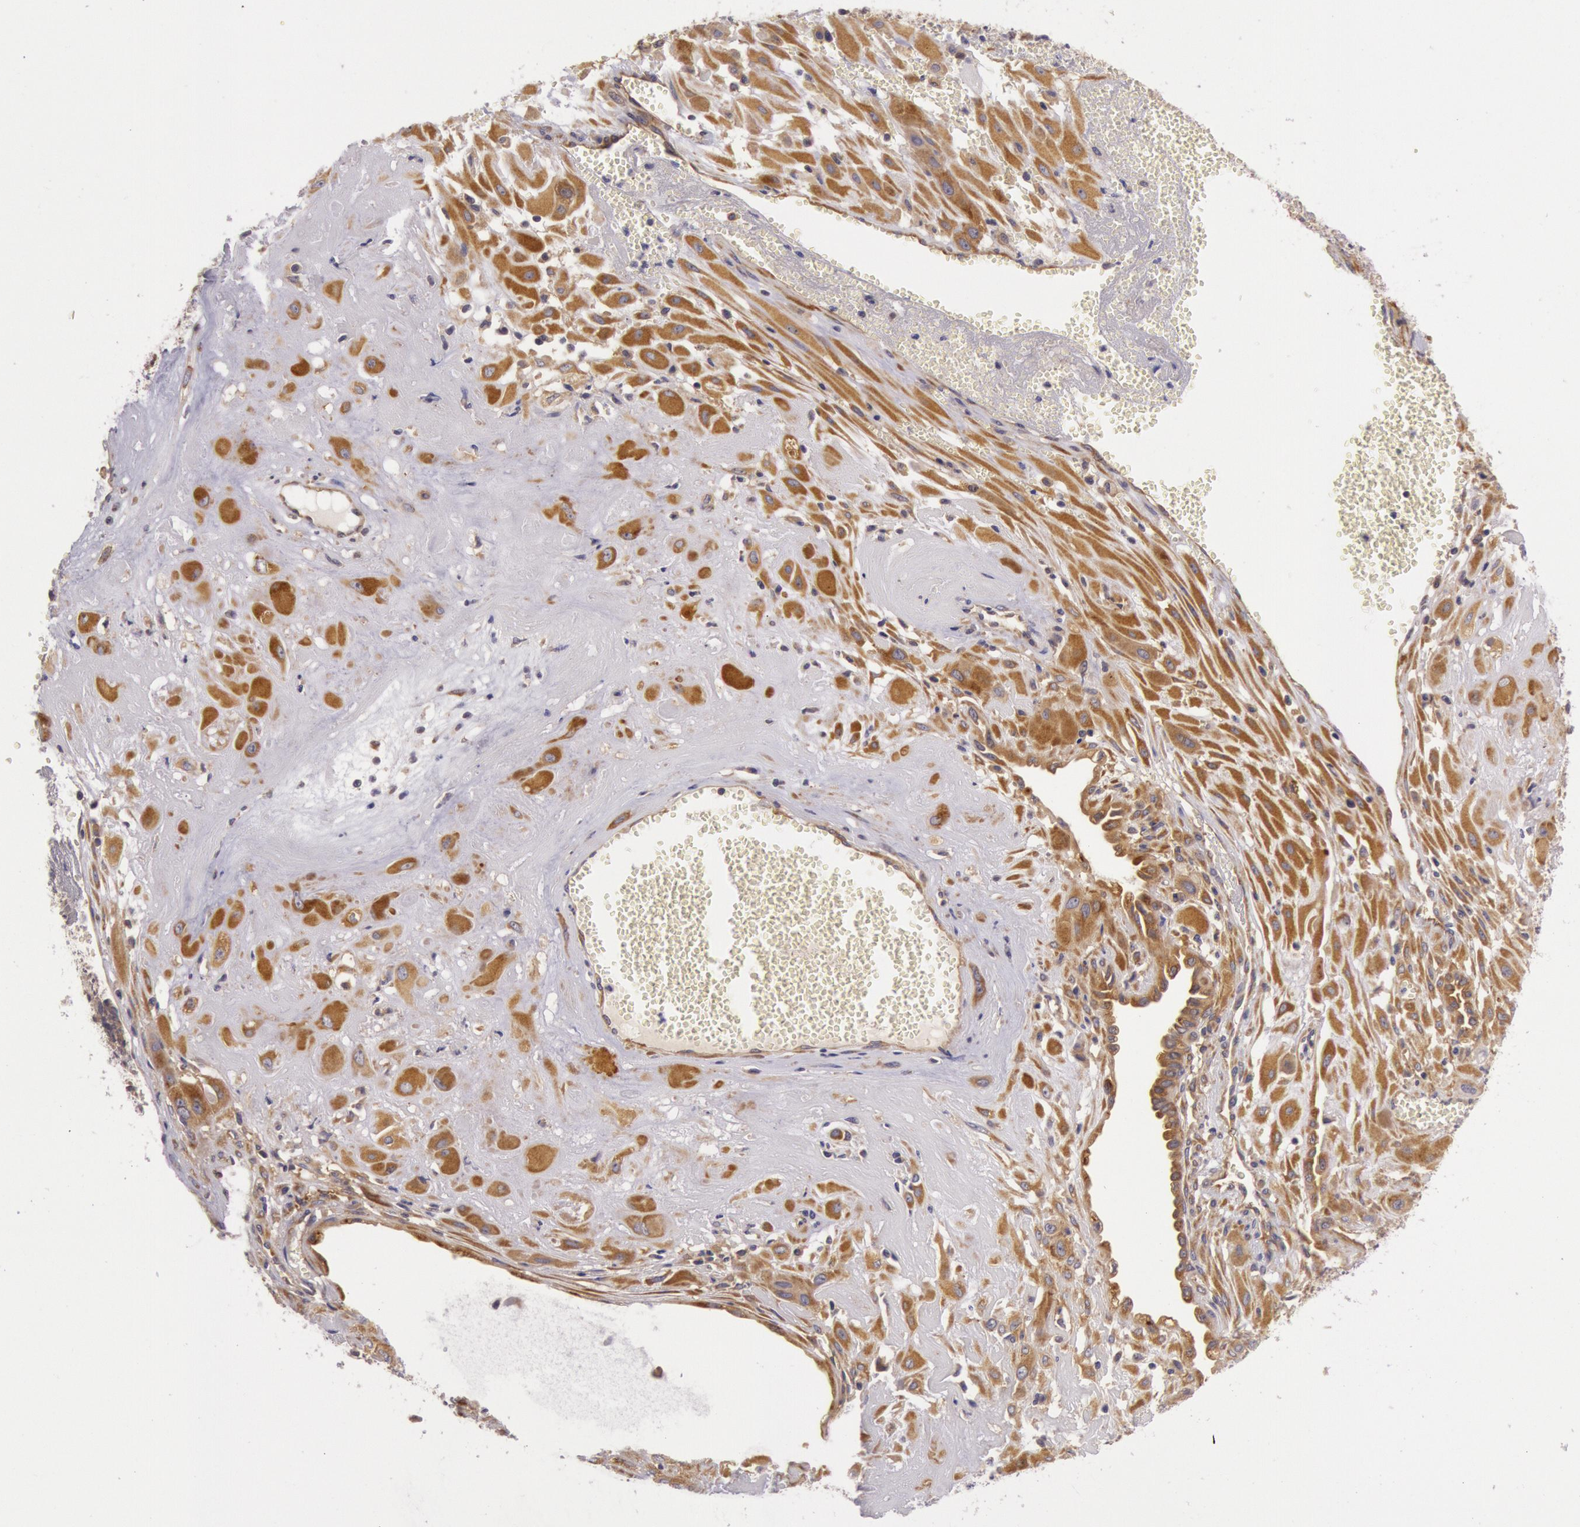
{"staining": {"intensity": "weak", "quantity": ">75%", "location": "cytoplasmic/membranous"}, "tissue": "cervical cancer", "cell_type": "Tumor cells", "image_type": "cancer", "snomed": [{"axis": "morphology", "description": "Squamous cell carcinoma, NOS"}, {"axis": "topography", "description": "Cervix"}], "caption": "Tumor cells exhibit low levels of weak cytoplasmic/membranous positivity in approximately >75% of cells in human cervical squamous cell carcinoma. (DAB (3,3'-diaminobenzidine) IHC, brown staining for protein, blue staining for nuclei).", "gene": "CHUK", "patient": {"sex": "female", "age": 34}}